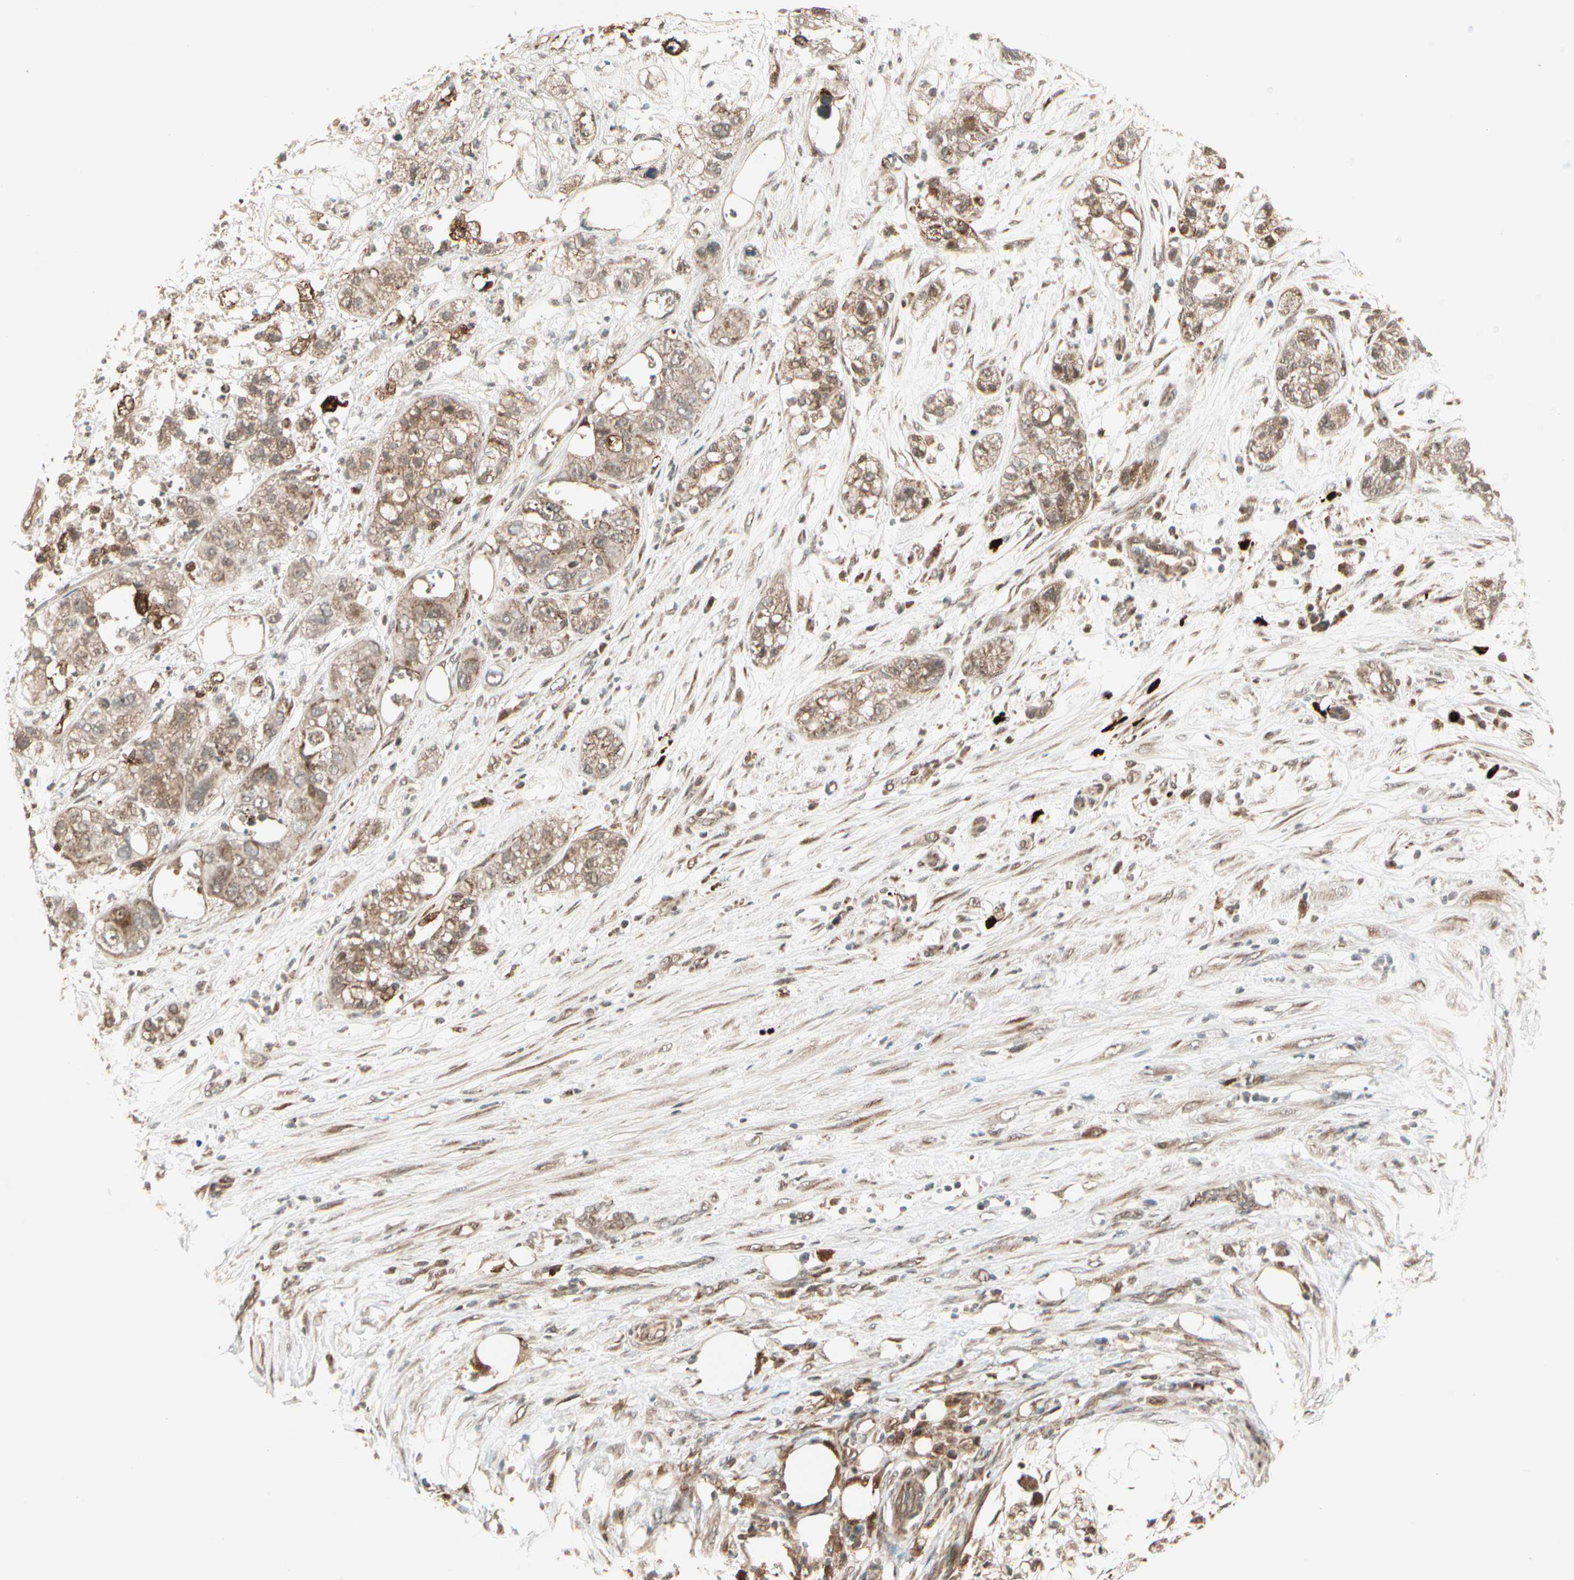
{"staining": {"intensity": "moderate", "quantity": ">75%", "location": "cytoplasmic/membranous"}, "tissue": "pancreatic cancer", "cell_type": "Tumor cells", "image_type": "cancer", "snomed": [{"axis": "morphology", "description": "Adenocarcinoma, NOS"}, {"axis": "topography", "description": "Pancreas"}], "caption": "Pancreatic adenocarcinoma tissue demonstrates moderate cytoplasmic/membranous staining in about >75% of tumor cells, visualized by immunohistochemistry.", "gene": "GLUL", "patient": {"sex": "female", "age": 78}}